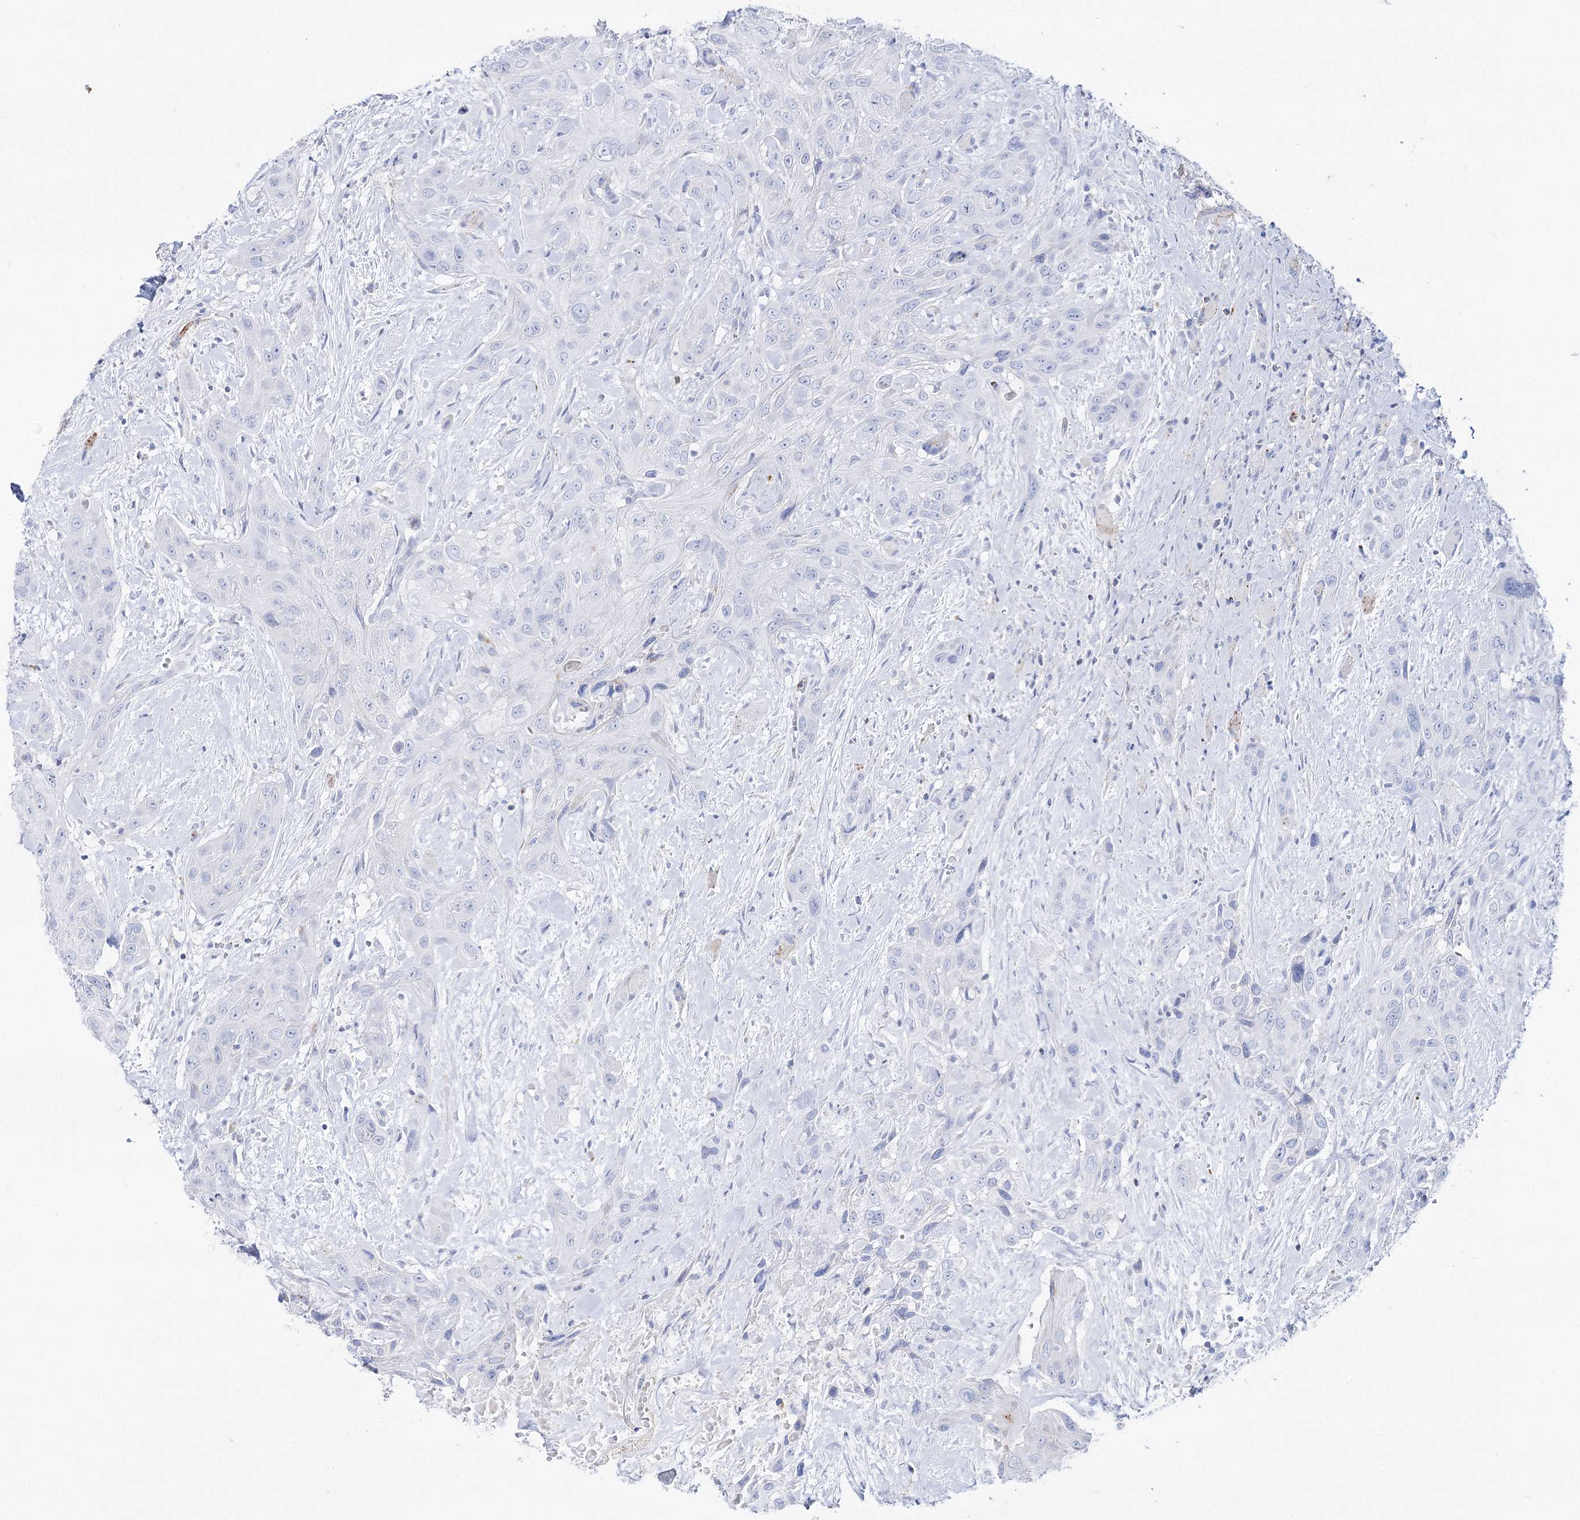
{"staining": {"intensity": "negative", "quantity": "none", "location": "none"}, "tissue": "head and neck cancer", "cell_type": "Tumor cells", "image_type": "cancer", "snomed": [{"axis": "morphology", "description": "Squamous cell carcinoma, NOS"}, {"axis": "topography", "description": "Head-Neck"}], "caption": "Head and neck squamous cell carcinoma was stained to show a protein in brown. There is no significant expression in tumor cells.", "gene": "SLC3A1", "patient": {"sex": "male", "age": 81}}